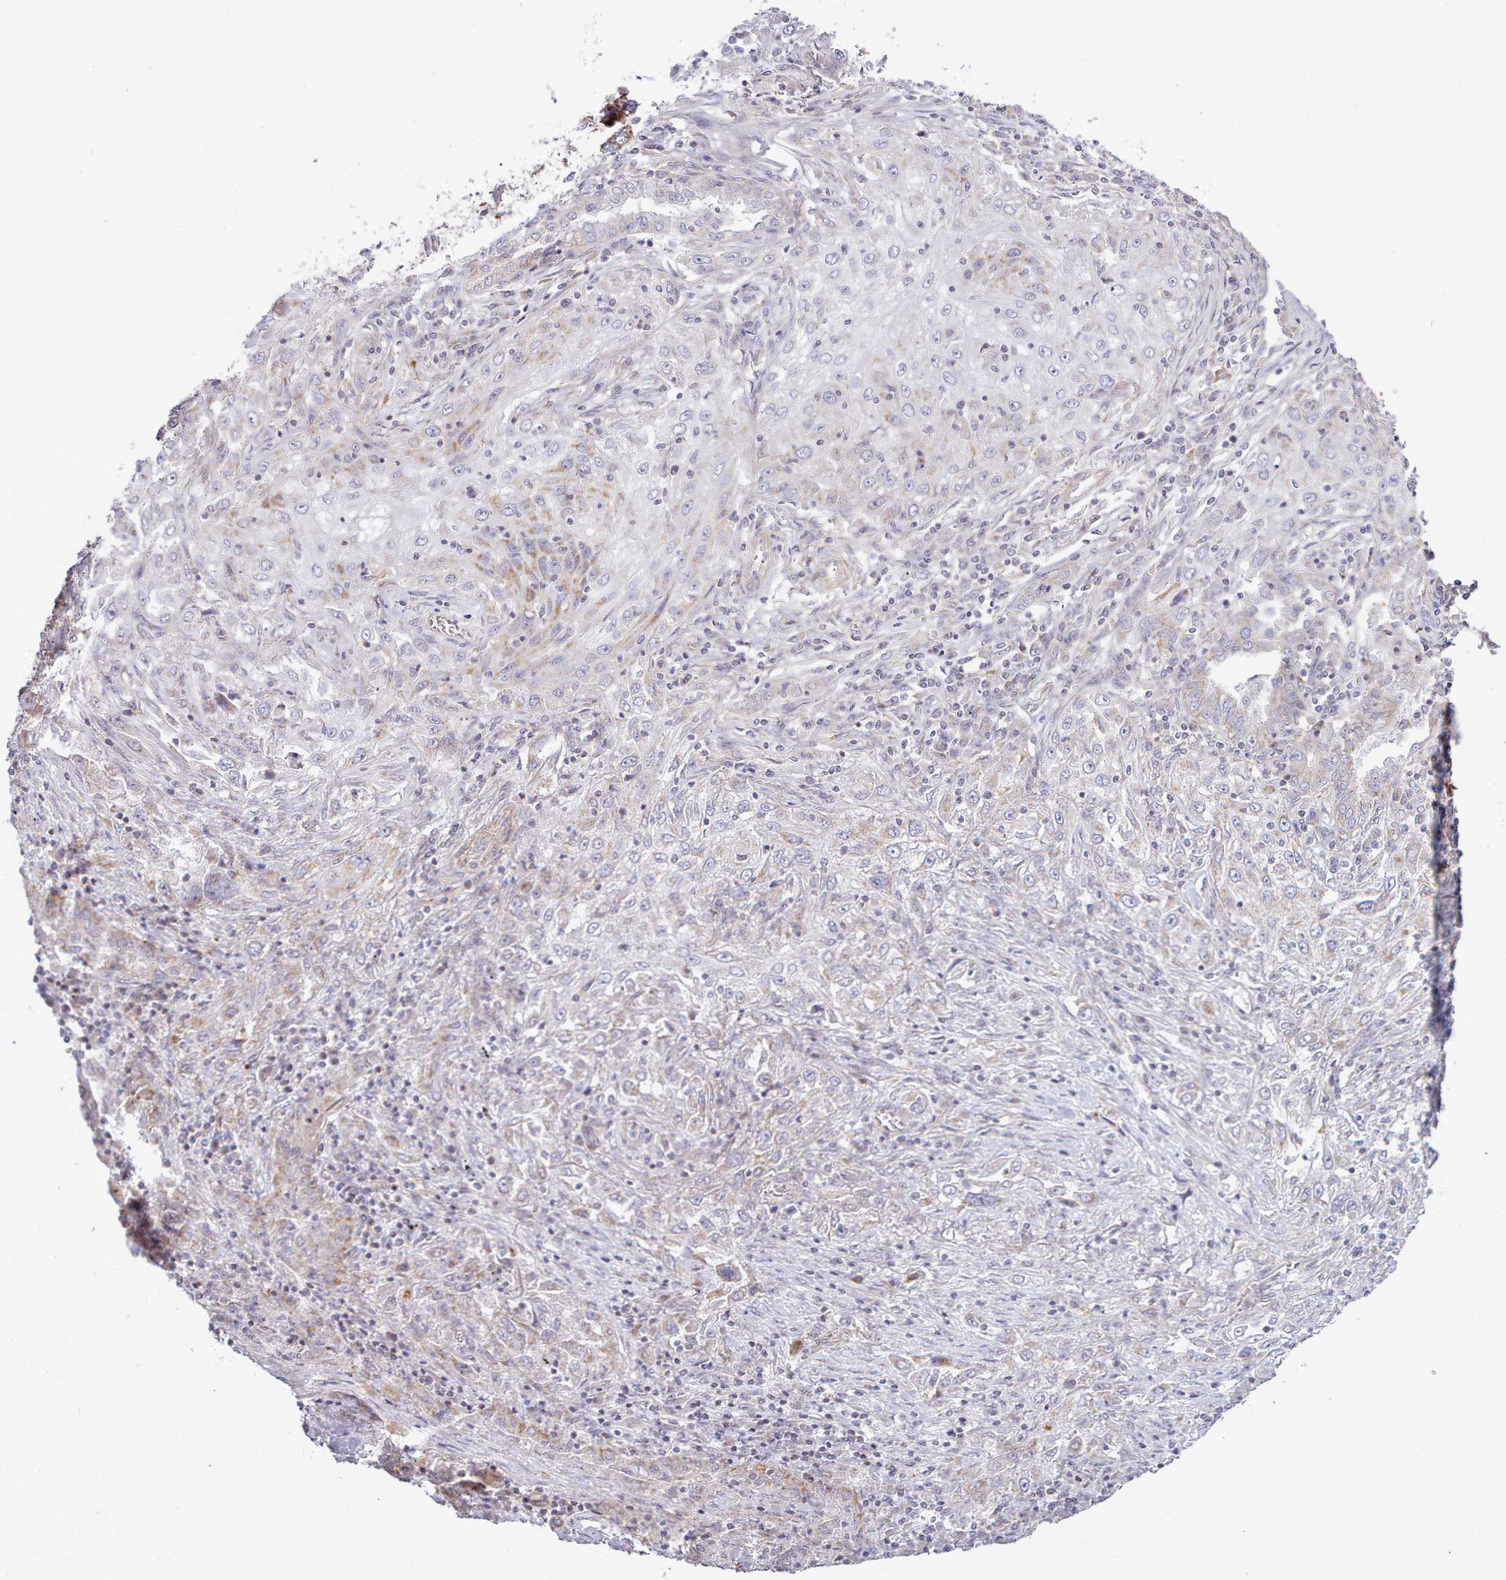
{"staining": {"intensity": "moderate", "quantity": "25%-75%", "location": "cytoplasmic/membranous"}, "tissue": "lung cancer", "cell_type": "Tumor cells", "image_type": "cancer", "snomed": [{"axis": "morphology", "description": "Squamous cell carcinoma, NOS"}, {"axis": "topography", "description": "Lung"}], "caption": "Immunohistochemical staining of human squamous cell carcinoma (lung) reveals moderate cytoplasmic/membranous protein positivity in about 25%-75% of tumor cells.", "gene": "MRPL21", "patient": {"sex": "female", "age": 69}}